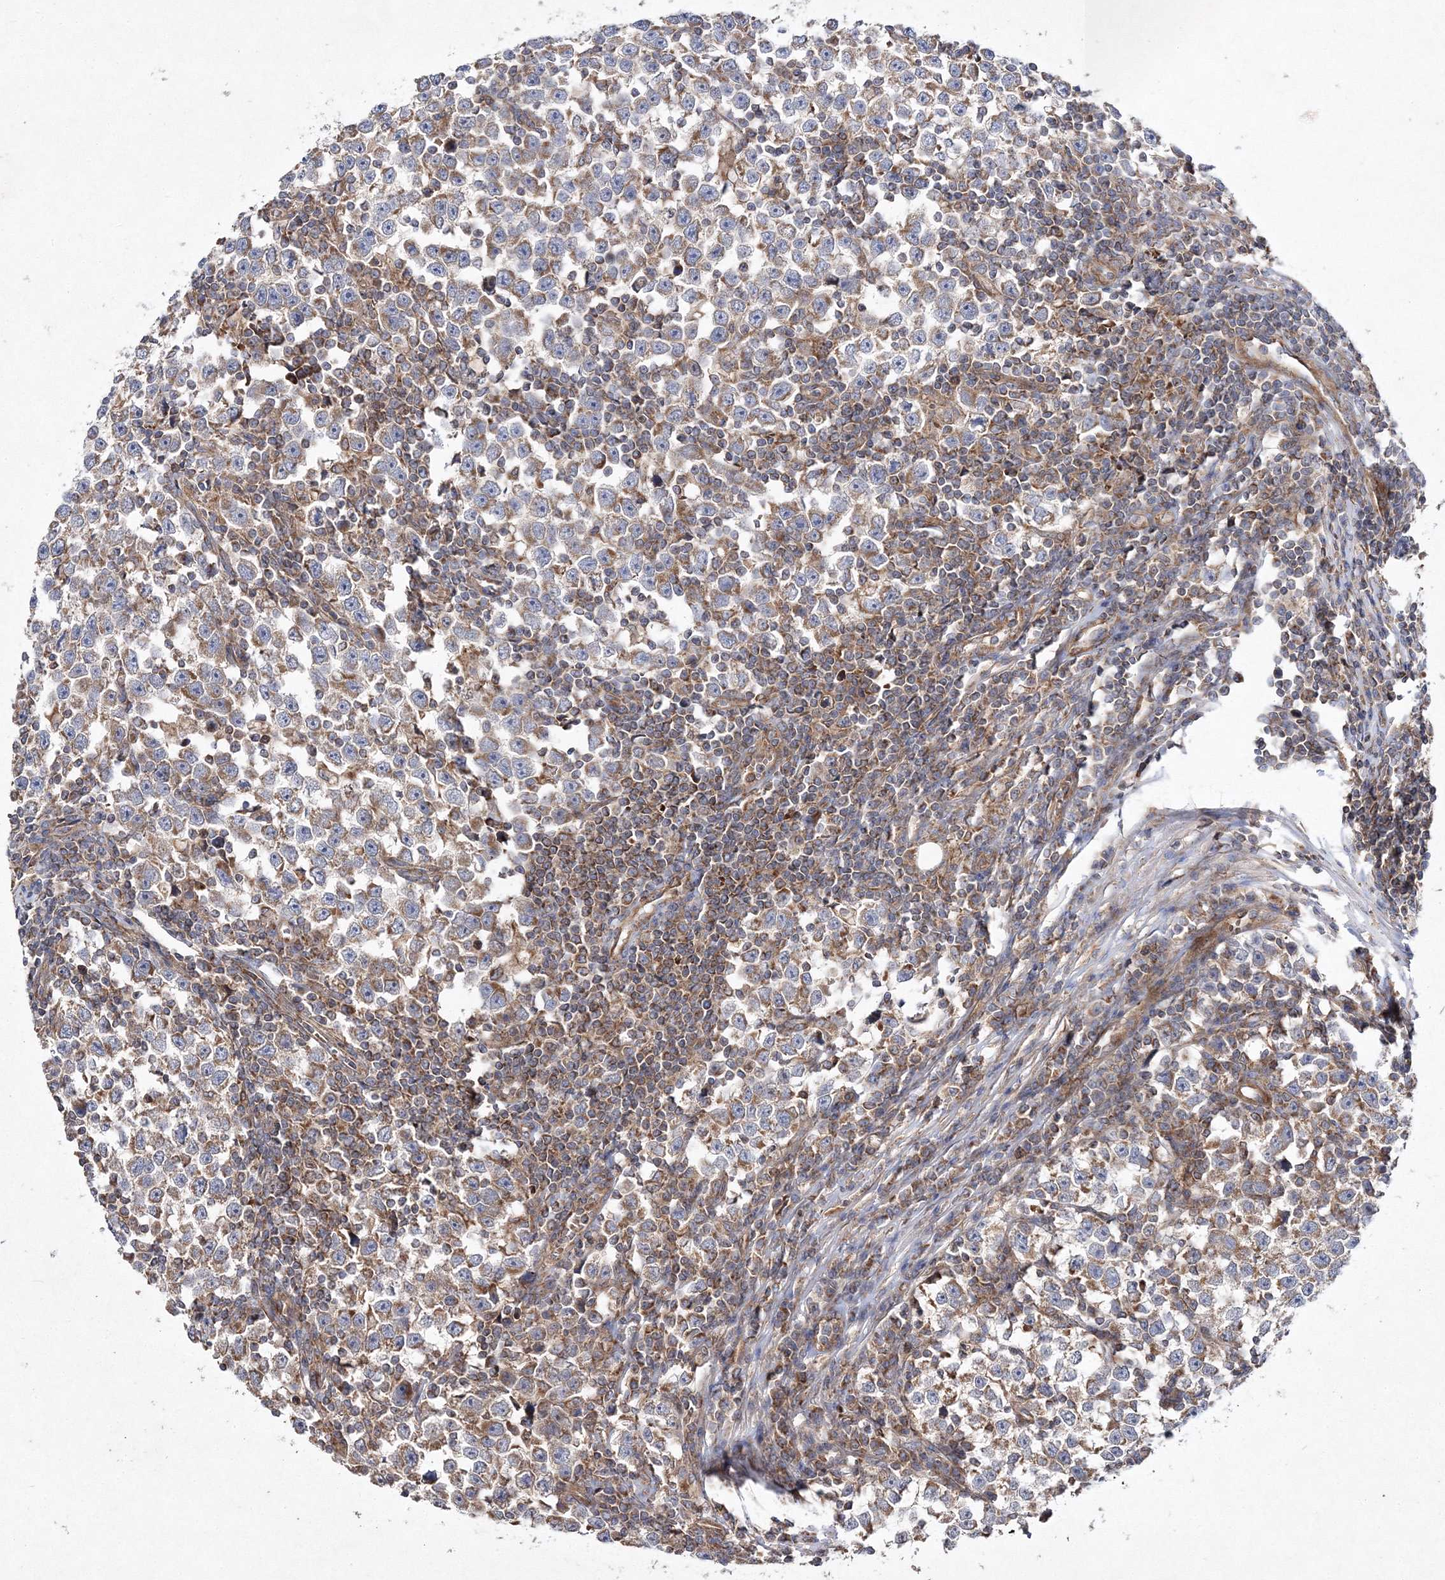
{"staining": {"intensity": "moderate", "quantity": "<25%", "location": "cytoplasmic/membranous"}, "tissue": "testis cancer", "cell_type": "Tumor cells", "image_type": "cancer", "snomed": [{"axis": "morphology", "description": "Normal tissue, NOS"}, {"axis": "morphology", "description": "Seminoma, NOS"}, {"axis": "topography", "description": "Testis"}], "caption": "Immunohistochemistry of seminoma (testis) exhibits low levels of moderate cytoplasmic/membranous positivity in about <25% of tumor cells.", "gene": "DNAJC13", "patient": {"sex": "male", "age": 43}}